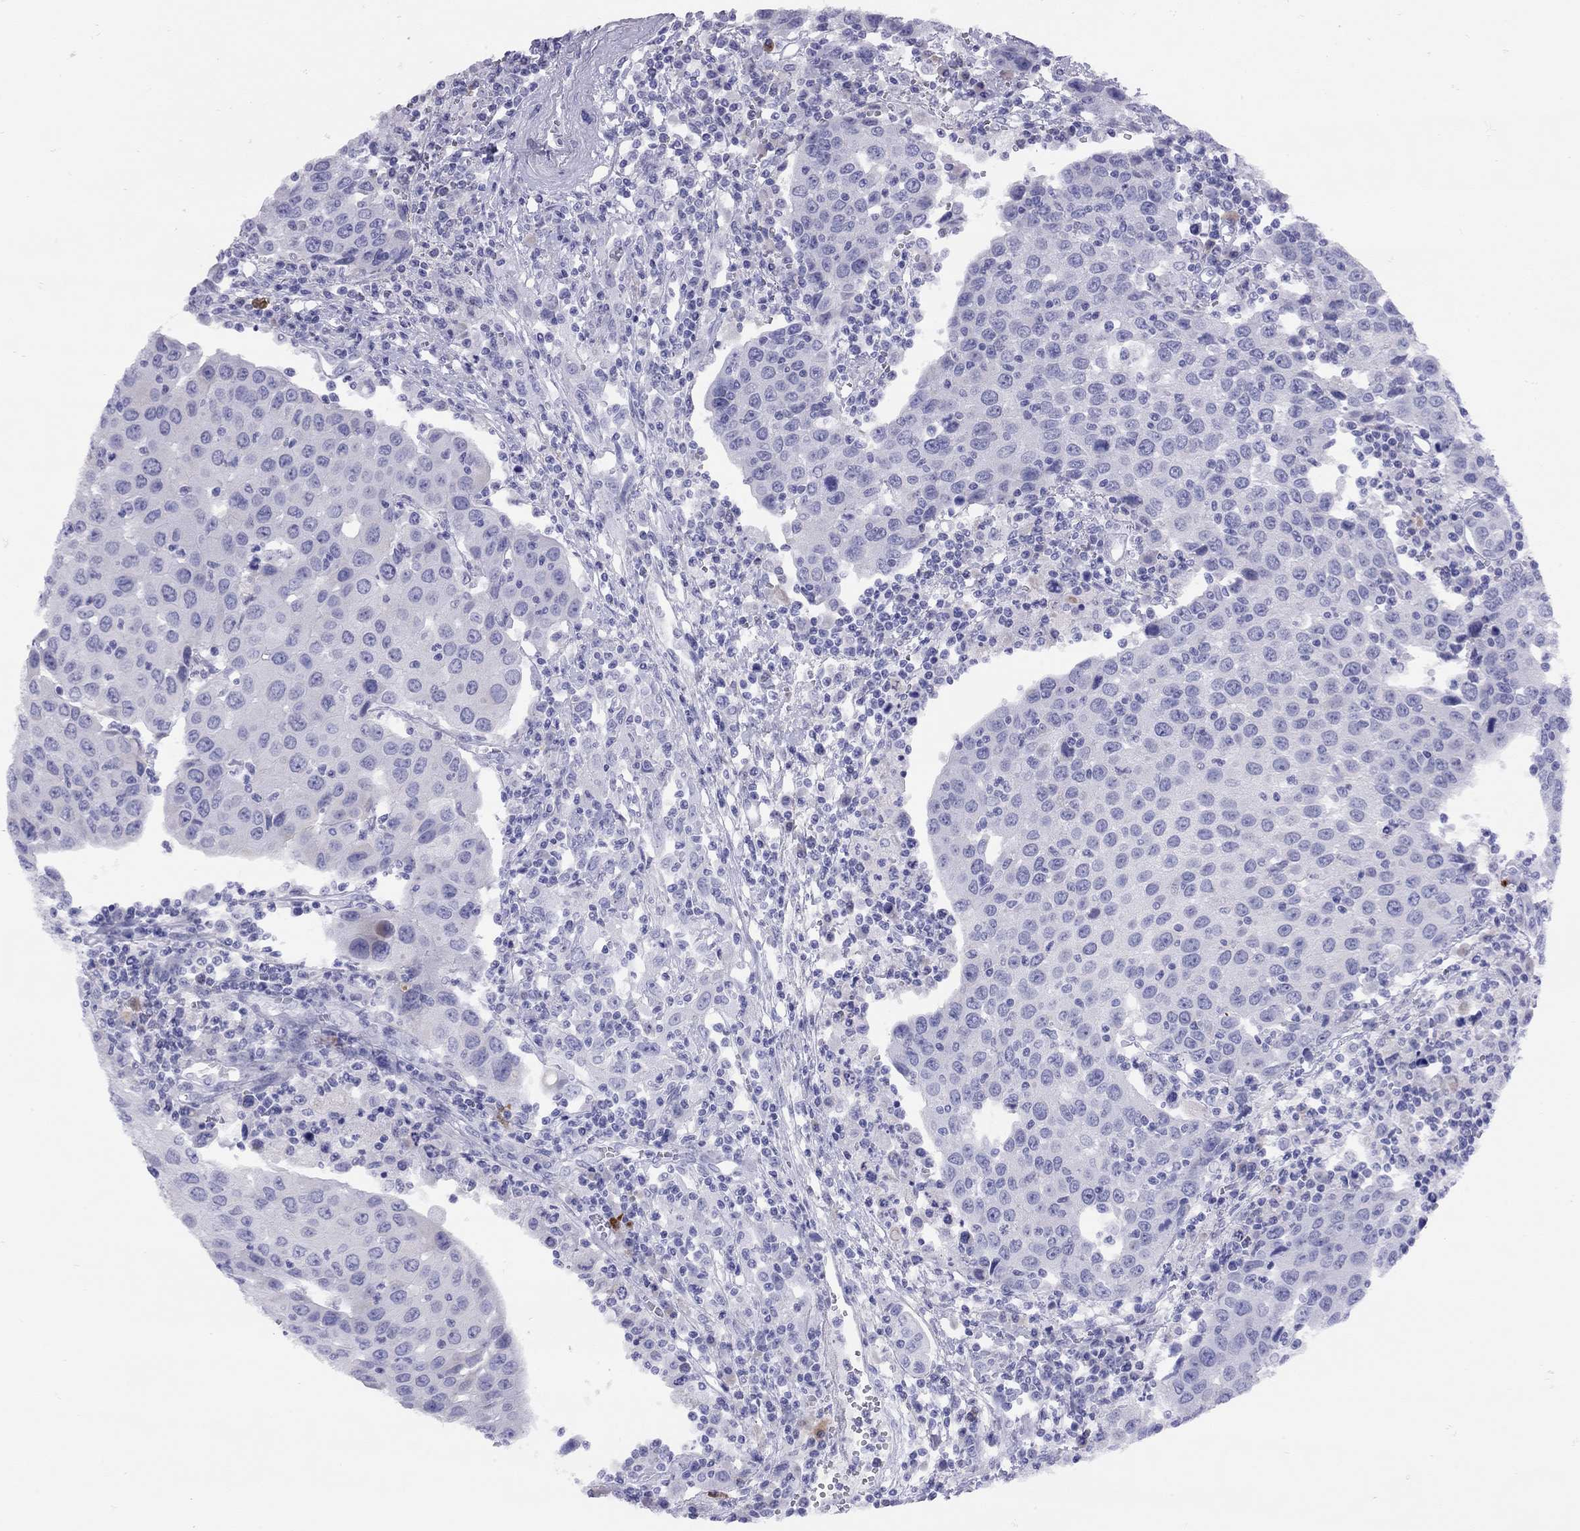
{"staining": {"intensity": "negative", "quantity": "none", "location": "none"}, "tissue": "urothelial cancer", "cell_type": "Tumor cells", "image_type": "cancer", "snomed": [{"axis": "morphology", "description": "Urothelial carcinoma, High grade"}, {"axis": "topography", "description": "Urinary bladder"}], "caption": "A micrograph of urothelial cancer stained for a protein demonstrates no brown staining in tumor cells.", "gene": "GRIA2", "patient": {"sex": "female", "age": 85}}